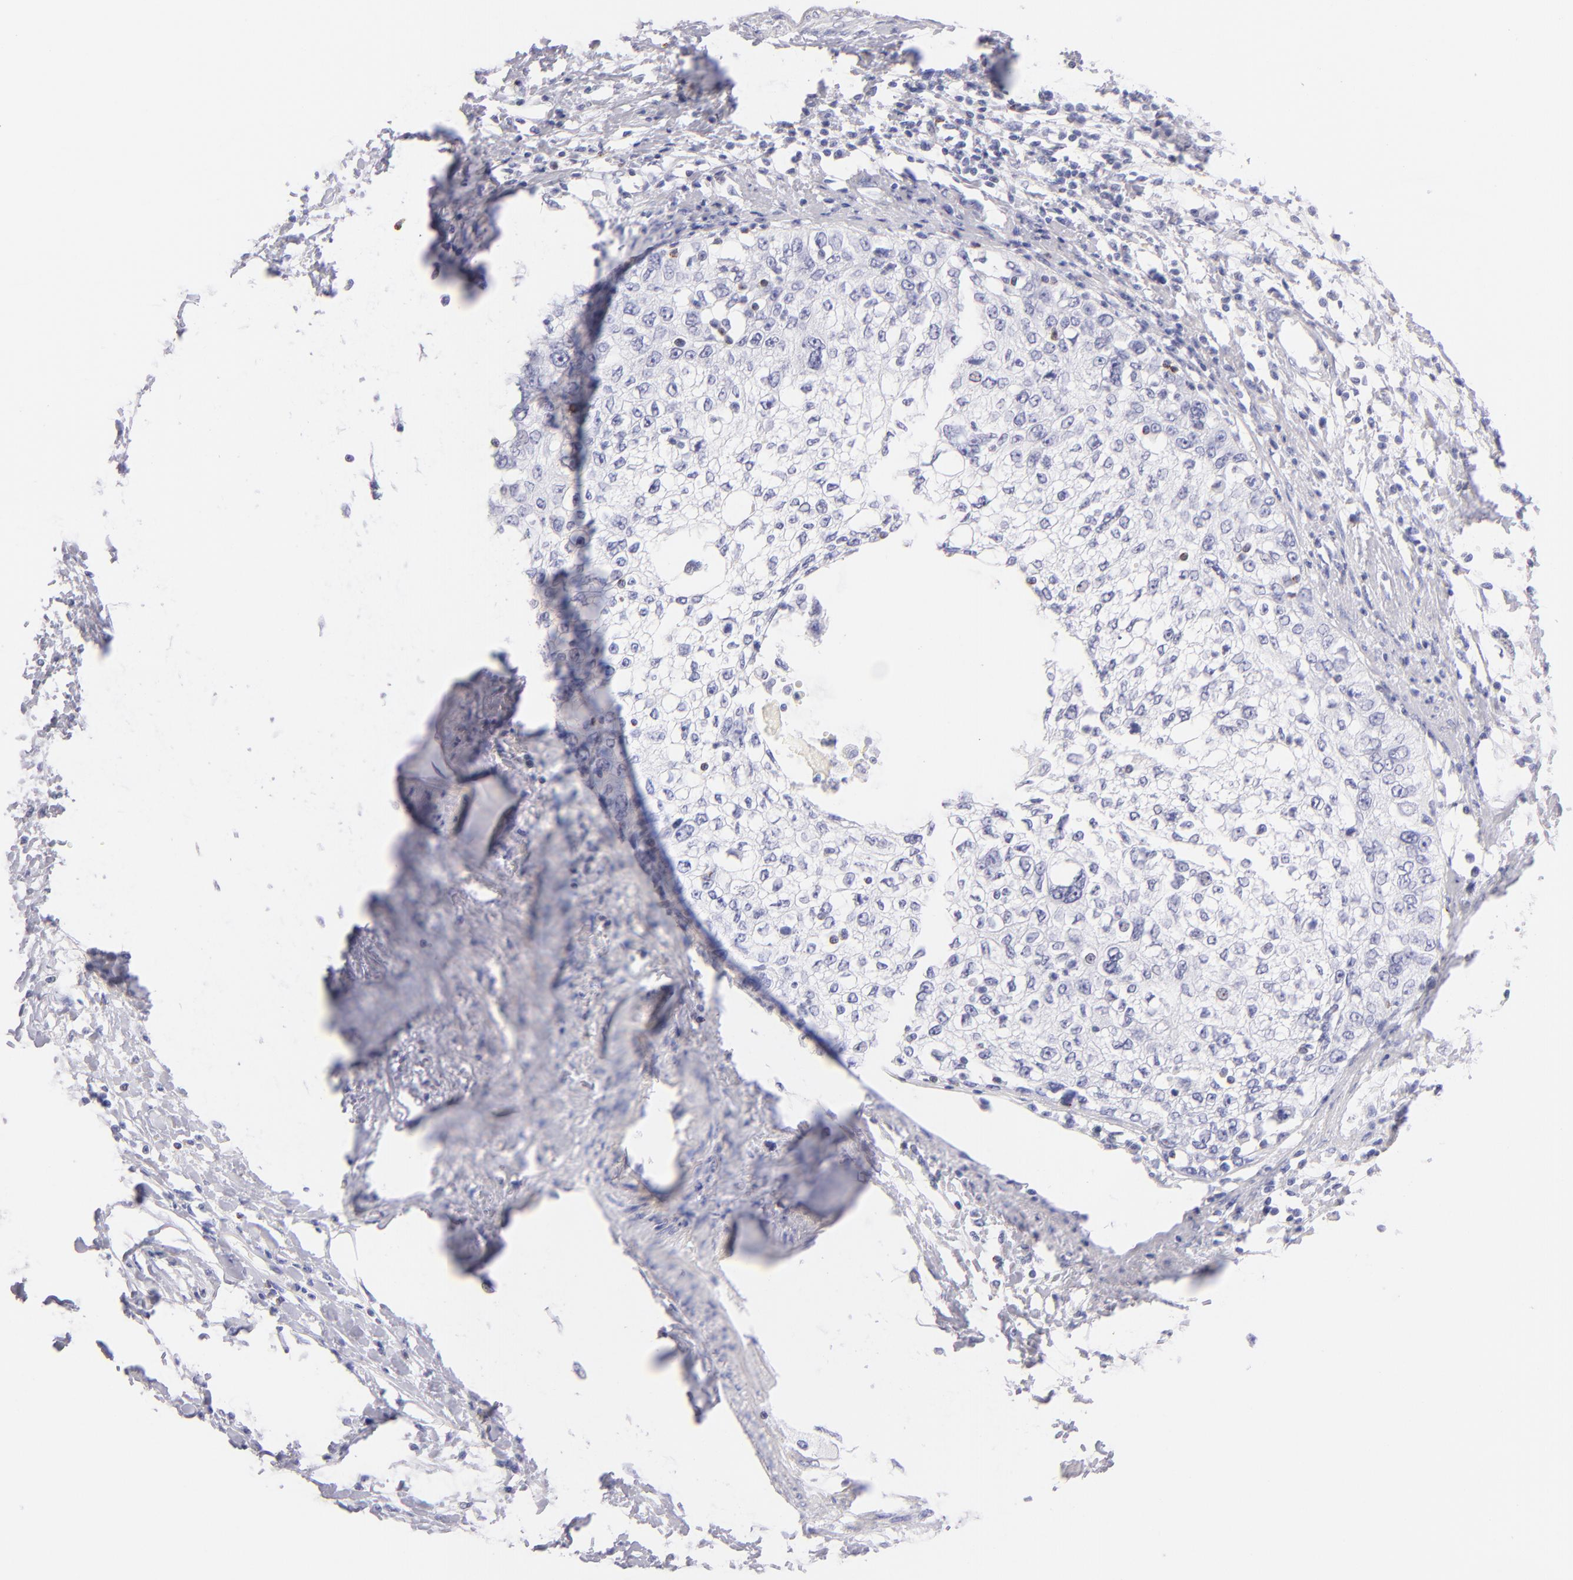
{"staining": {"intensity": "negative", "quantity": "none", "location": "none"}, "tissue": "cervical cancer", "cell_type": "Tumor cells", "image_type": "cancer", "snomed": [{"axis": "morphology", "description": "Squamous cell carcinoma, NOS"}, {"axis": "topography", "description": "Cervix"}], "caption": "Tumor cells are negative for brown protein staining in cervical cancer.", "gene": "PRF1", "patient": {"sex": "female", "age": 57}}